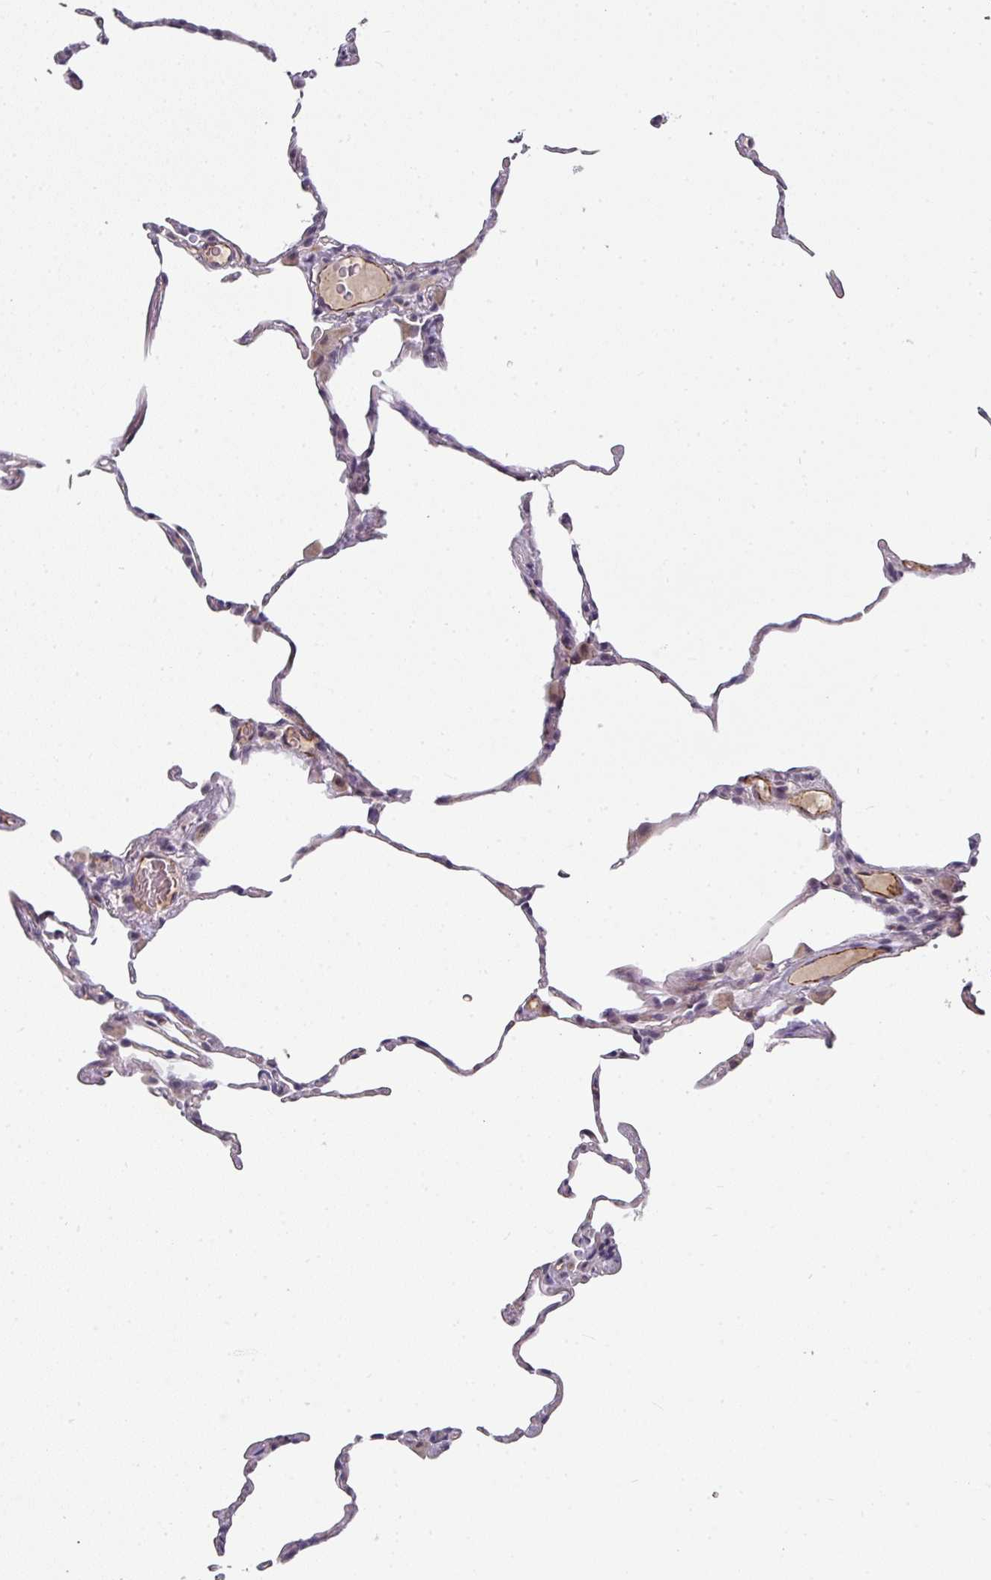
{"staining": {"intensity": "negative", "quantity": "none", "location": "none"}, "tissue": "lung", "cell_type": "Alveolar cells", "image_type": "normal", "snomed": [{"axis": "morphology", "description": "Normal tissue, NOS"}, {"axis": "topography", "description": "Lung"}], "caption": "There is no significant staining in alveolar cells of lung. The staining is performed using DAB brown chromogen with nuclei counter-stained in using hematoxylin.", "gene": "SIDT2", "patient": {"sex": "female", "age": 57}}